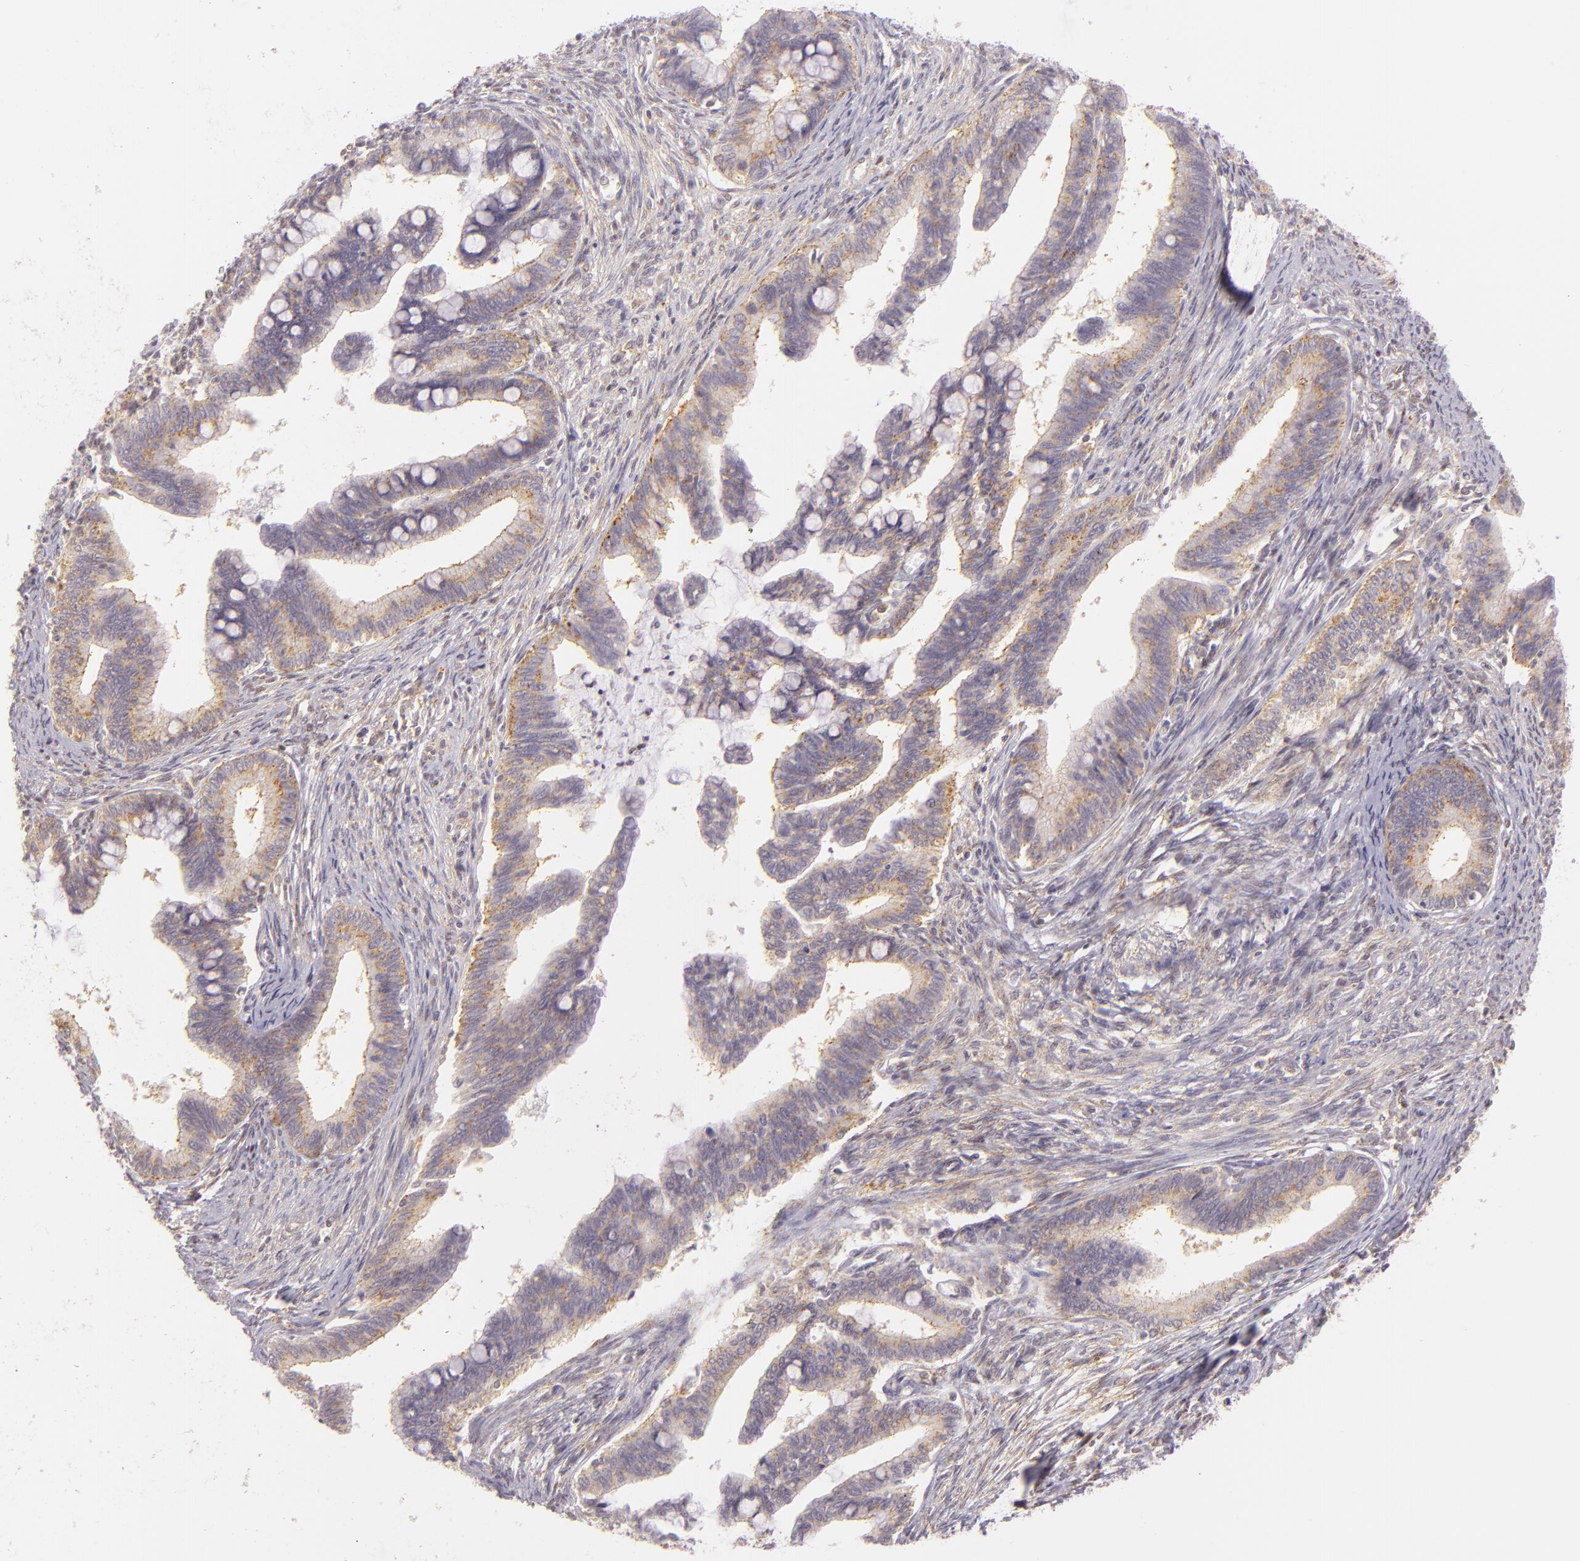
{"staining": {"intensity": "weak", "quantity": "25%-75%", "location": "cytoplasmic/membranous"}, "tissue": "cervical cancer", "cell_type": "Tumor cells", "image_type": "cancer", "snomed": [{"axis": "morphology", "description": "Adenocarcinoma, NOS"}, {"axis": "topography", "description": "Cervix"}], "caption": "This is a photomicrograph of IHC staining of adenocarcinoma (cervical), which shows weak expression in the cytoplasmic/membranous of tumor cells.", "gene": "IMPDH1", "patient": {"sex": "female", "age": 36}}